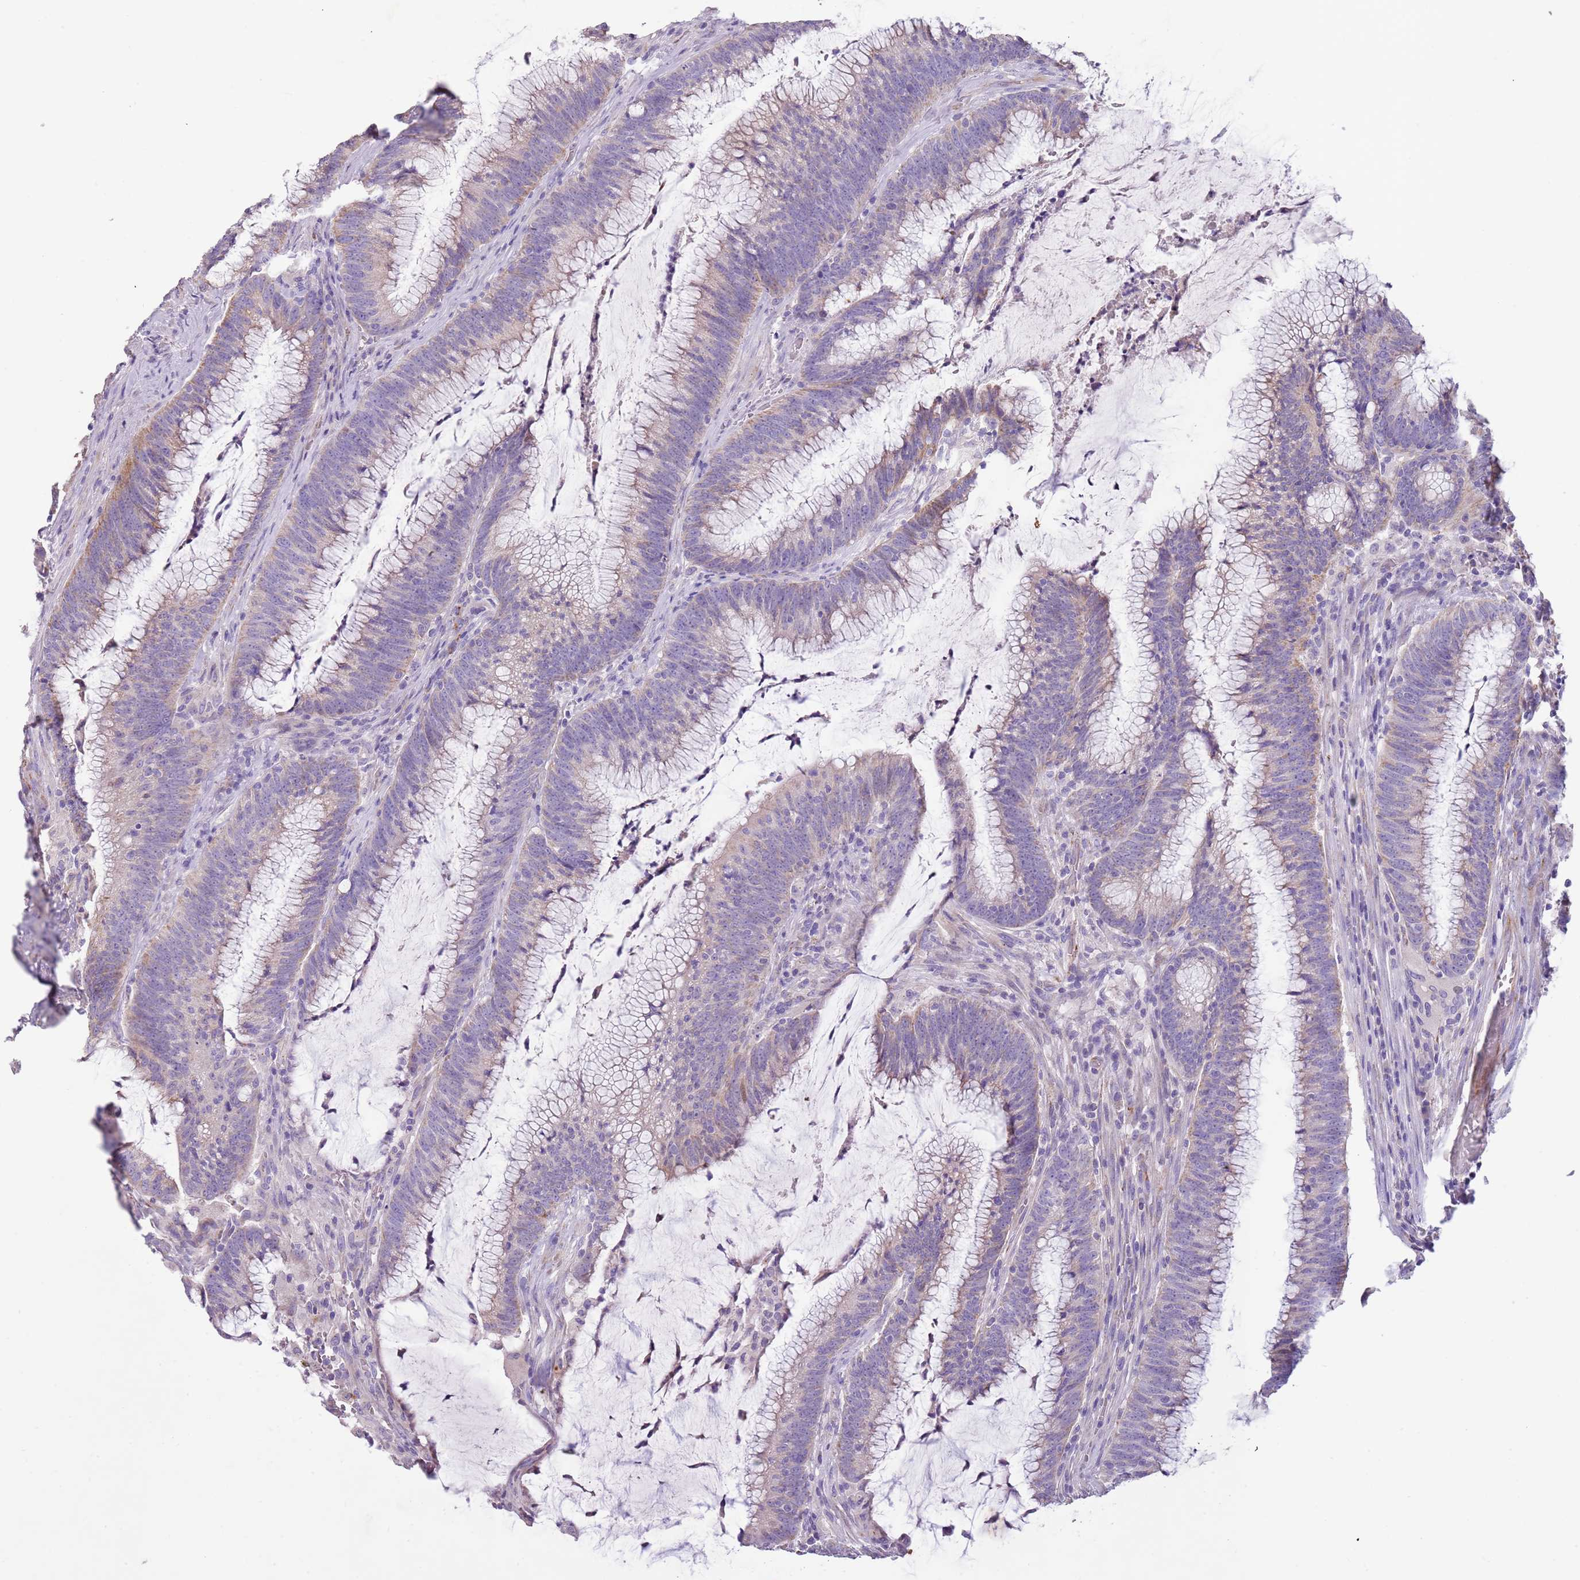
{"staining": {"intensity": "negative", "quantity": "none", "location": "none"}, "tissue": "colorectal cancer", "cell_type": "Tumor cells", "image_type": "cancer", "snomed": [{"axis": "morphology", "description": "Adenocarcinoma, NOS"}, {"axis": "topography", "description": "Rectum"}], "caption": "IHC micrograph of neoplastic tissue: human colorectal adenocarcinoma stained with DAB exhibits no significant protein staining in tumor cells. (DAB immunohistochemistry visualized using brightfield microscopy, high magnification).", "gene": "RNF222", "patient": {"sex": "female", "age": 77}}